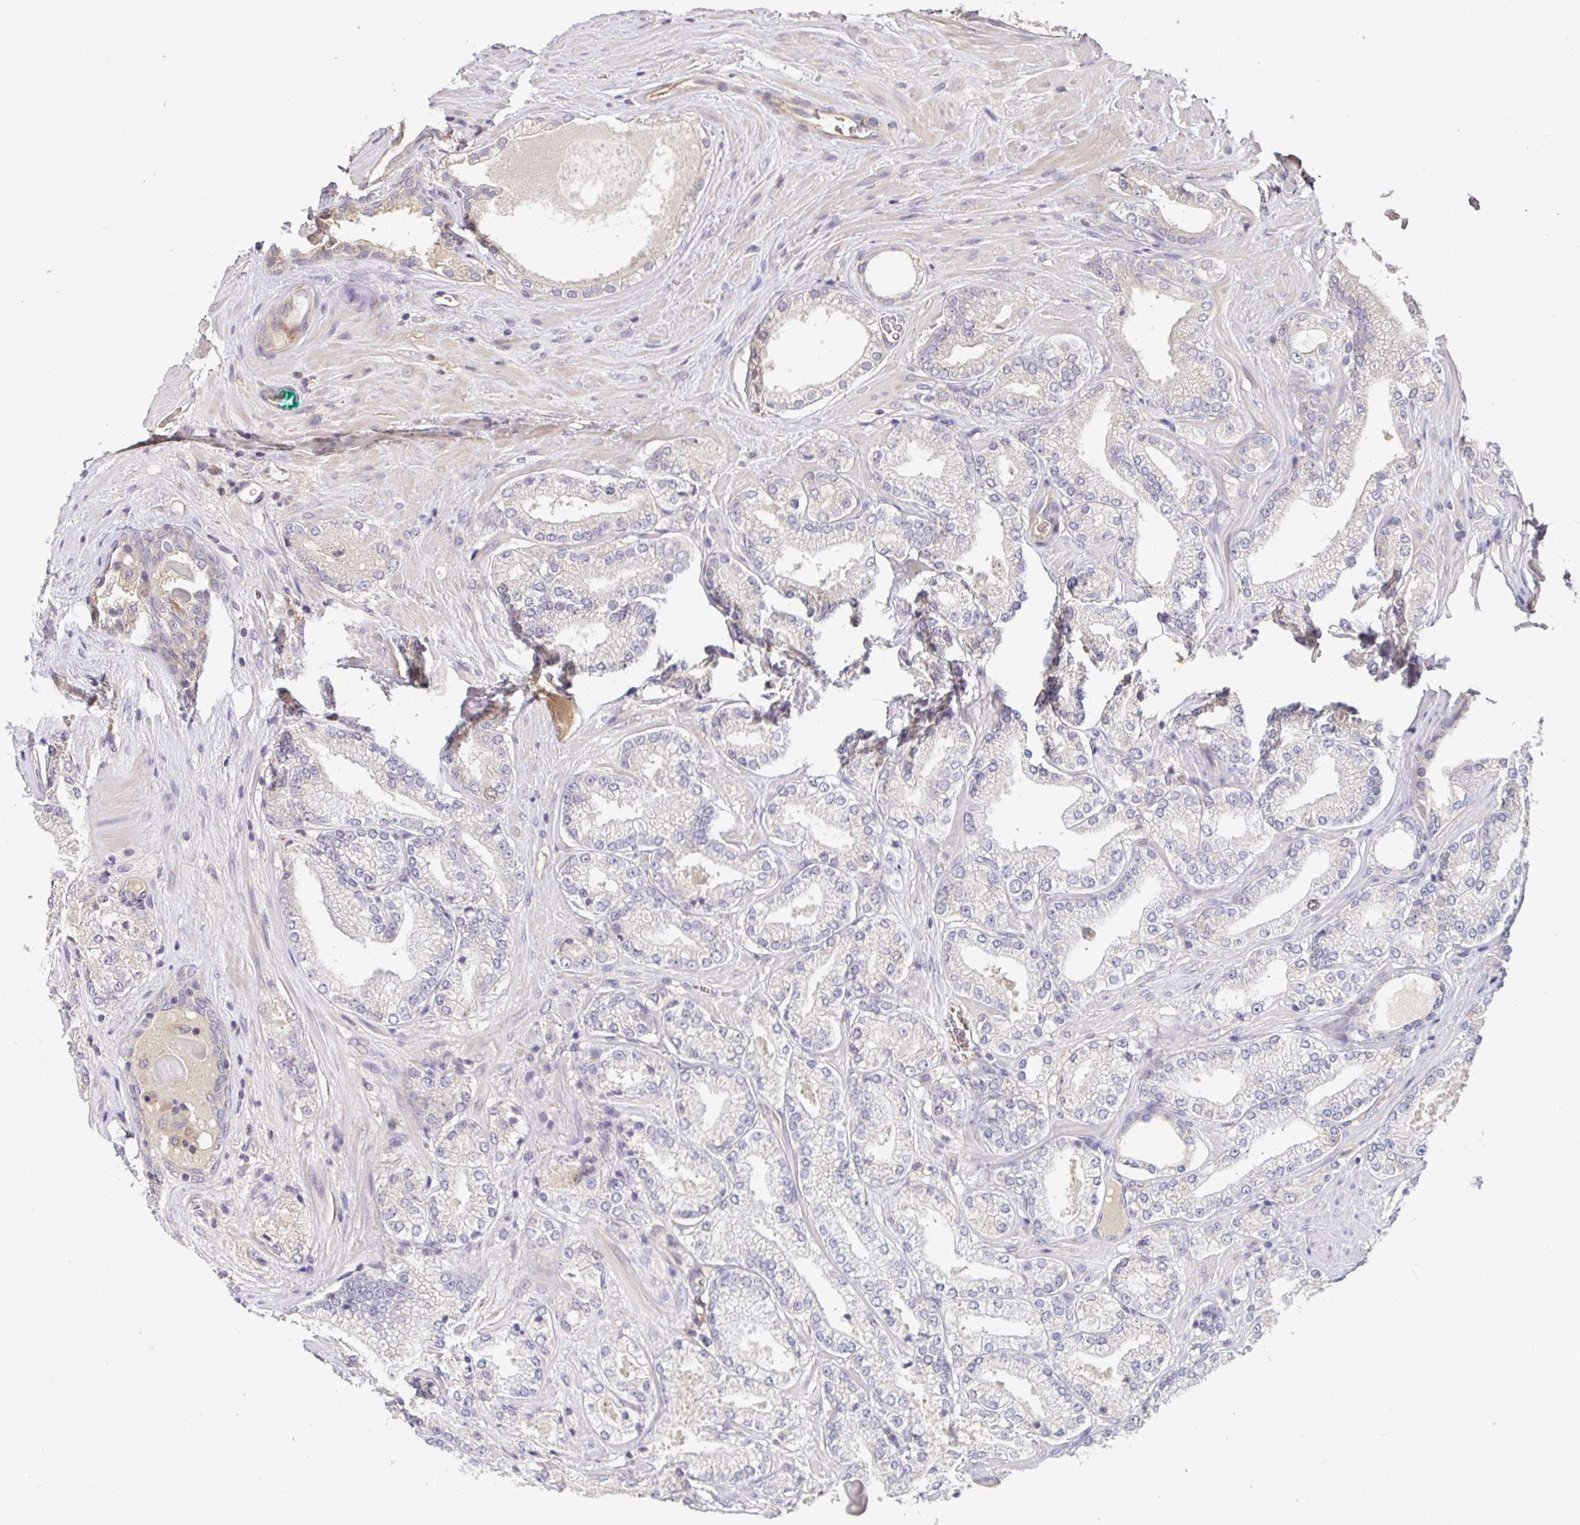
{"staining": {"intensity": "negative", "quantity": "none", "location": "none"}, "tissue": "prostate cancer", "cell_type": "Tumor cells", "image_type": "cancer", "snomed": [{"axis": "morphology", "description": "Adenocarcinoma, High grade"}, {"axis": "topography", "description": "Prostate"}], "caption": "Immunohistochemical staining of human prostate cancer (adenocarcinoma (high-grade)) reveals no significant expression in tumor cells. Nuclei are stained in blue.", "gene": "ANLN", "patient": {"sex": "male", "age": 63}}